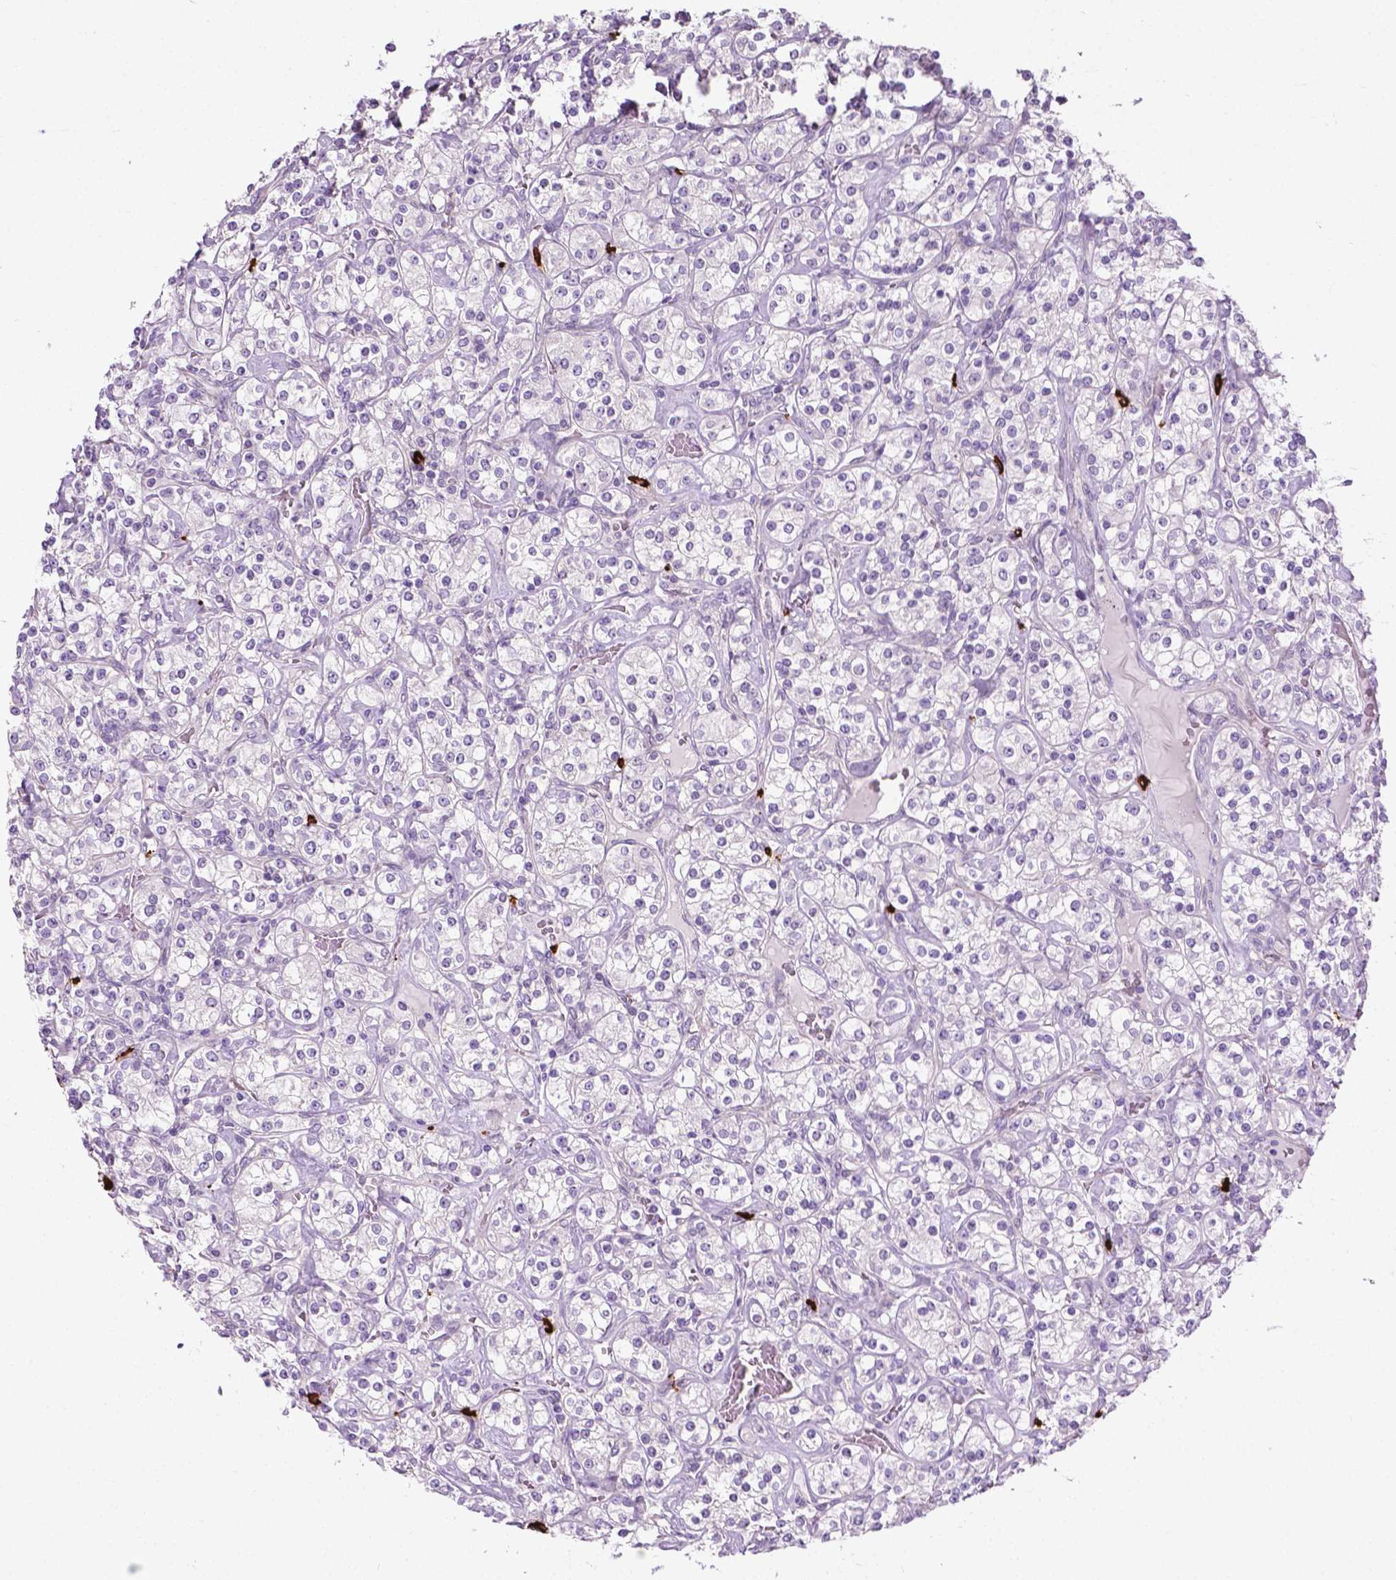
{"staining": {"intensity": "negative", "quantity": "none", "location": "none"}, "tissue": "renal cancer", "cell_type": "Tumor cells", "image_type": "cancer", "snomed": [{"axis": "morphology", "description": "Adenocarcinoma, NOS"}, {"axis": "topography", "description": "Kidney"}], "caption": "This is a photomicrograph of IHC staining of adenocarcinoma (renal), which shows no staining in tumor cells.", "gene": "SPECC1L", "patient": {"sex": "male", "age": 77}}